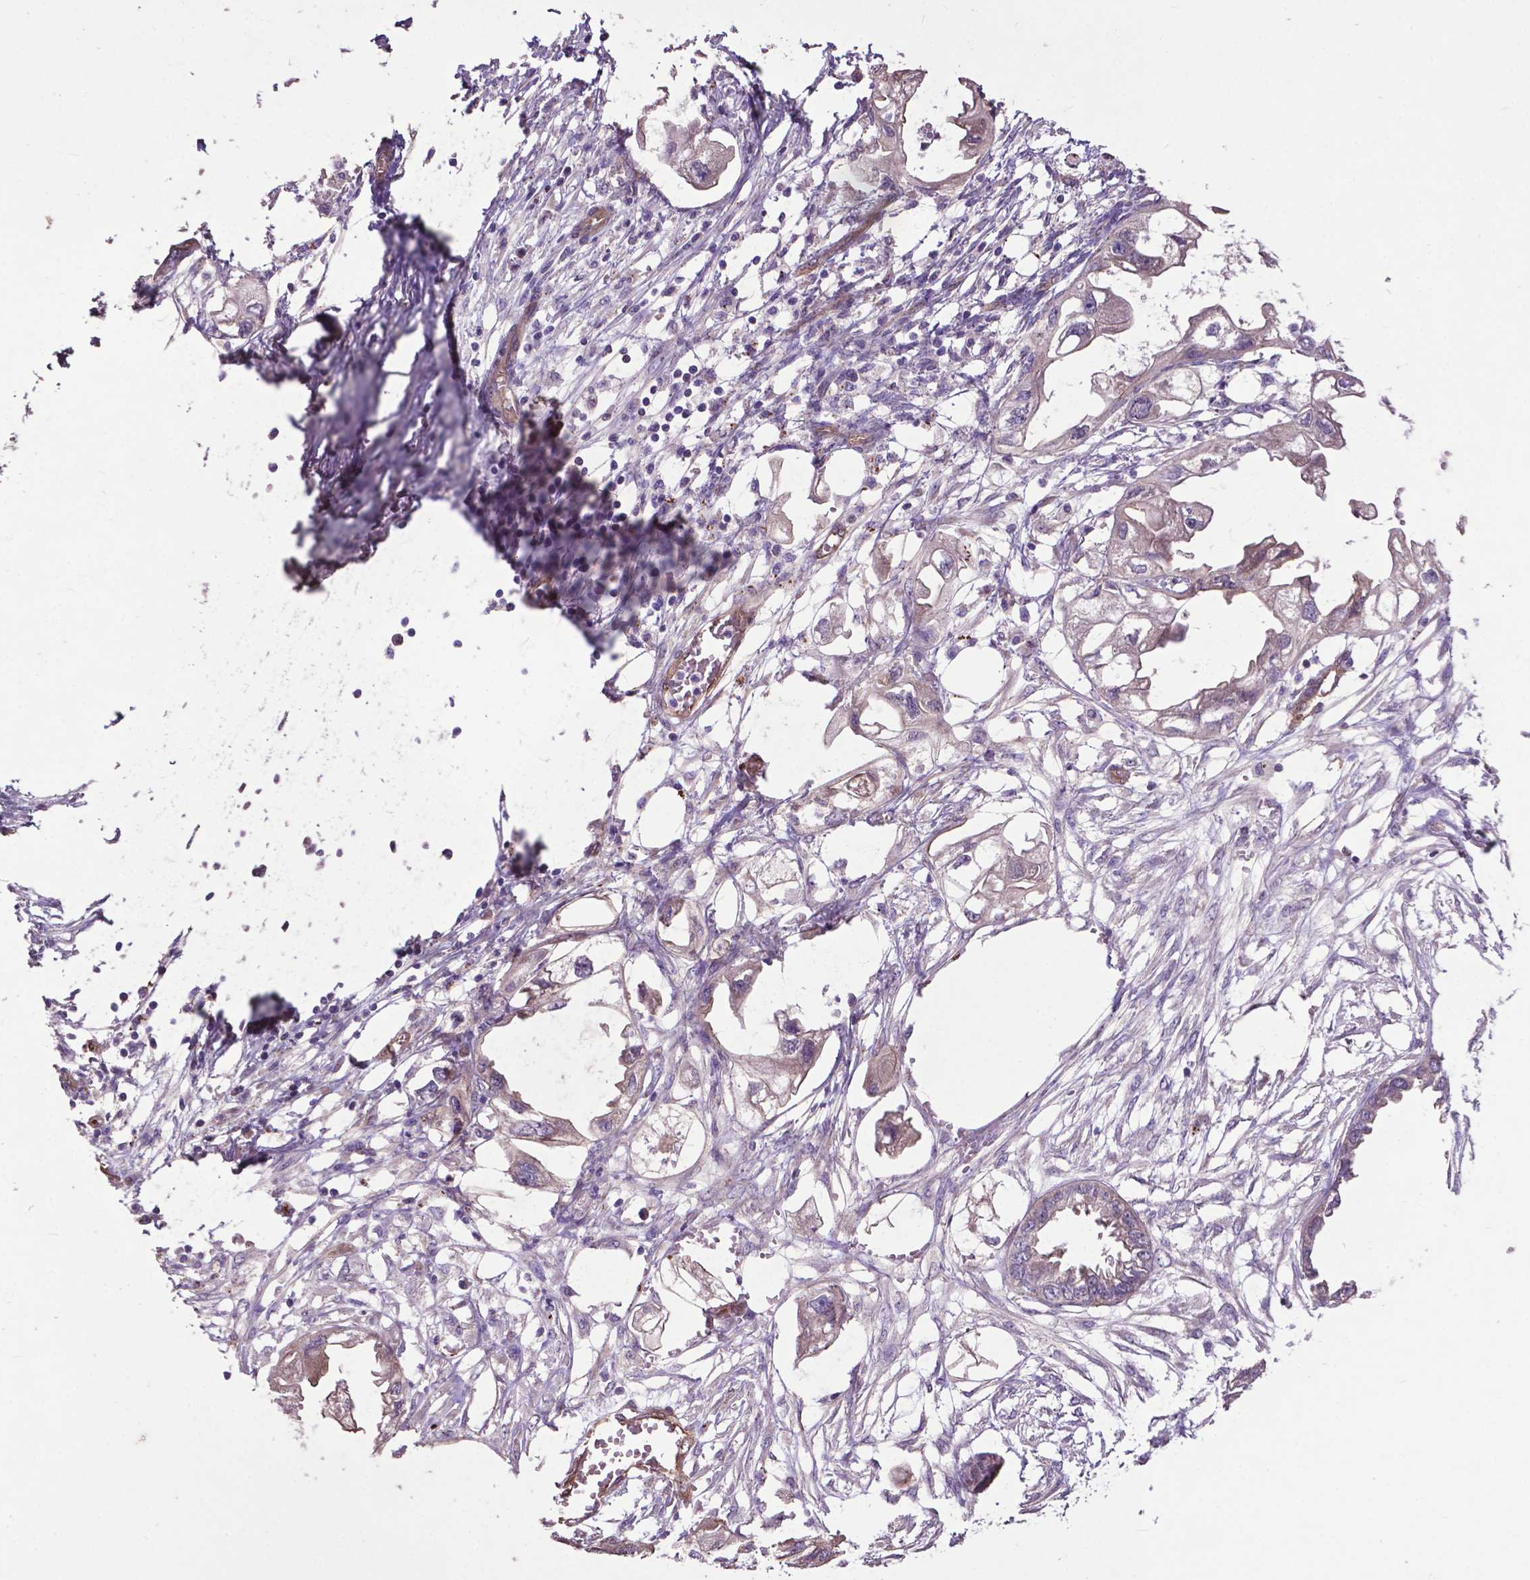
{"staining": {"intensity": "negative", "quantity": "none", "location": "none"}, "tissue": "endometrial cancer", "cell_type": "Tumor cells", "image_type": "cancer", "snomed": [{"axis": "morphology", "description": "Adenocarcinoma, NOS"}, {"axis": "morphology", "description": "Adenocarcinoma, metastatic, NOS"}, {"axis": "topography", "description": "Adipose tissue"}, {"axis": "topography", "description": "Endometrium"}], "caption": "This is a micrograph of IHC staining of metastatic adenocarcinoma (endometrial), which shows no expression in tumor cells. Brightfield microscopy of immunohistochemistry stained with DAB (brown) and hematoxylin (blue), captured at high magnification.", "gene": "PDLIM1", "patient": {"sex": "female", "age": 67}}